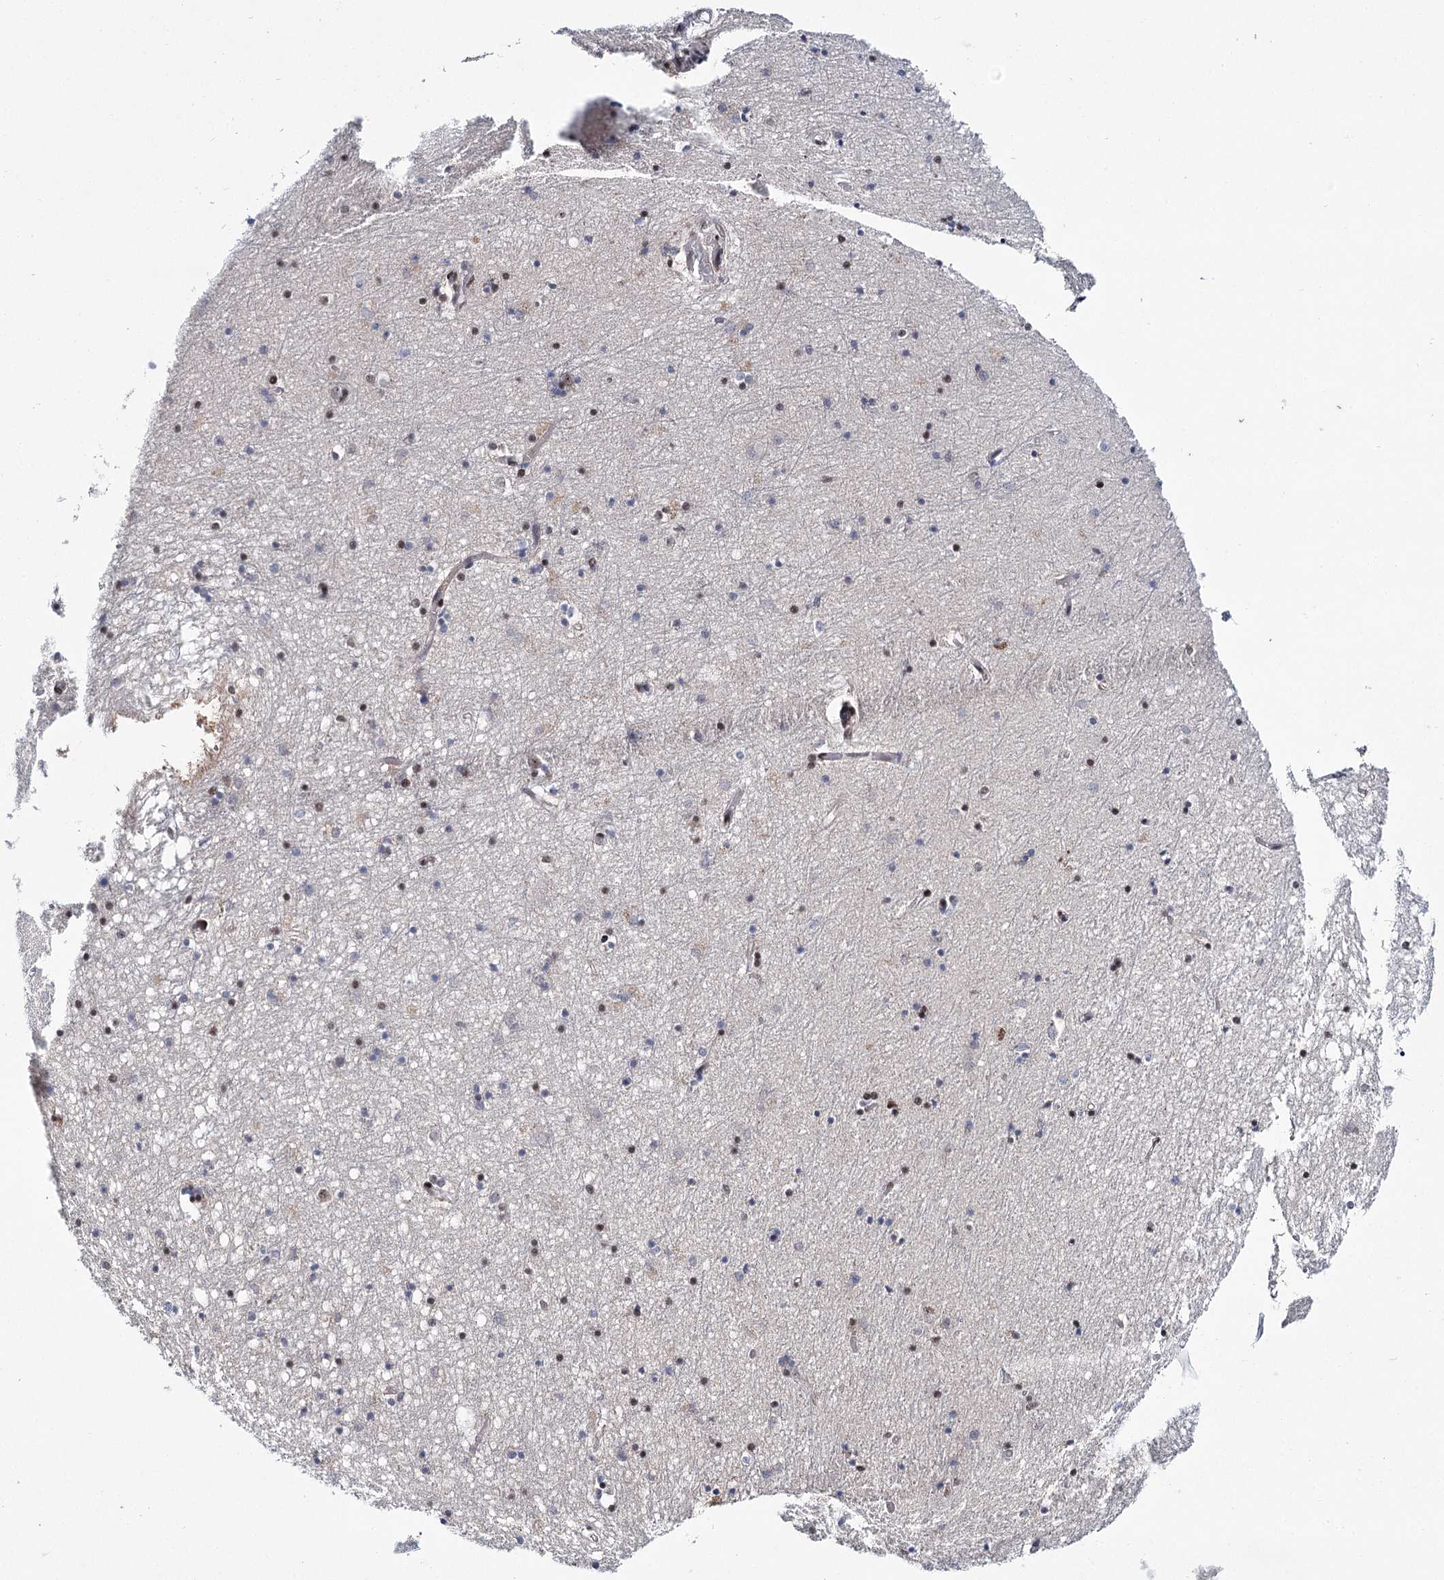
{"staining": {"intensity": "strong", "quantity": "25%-75%", "location": "nuclear"}, "tissue": "hippocampus", "cell_type": "Glial cells", "image_type": "normal", "snomed": [{"axis": "morphology", "description": "Normal tissue, NOS"}, {"axis": "topography", "description": "Hippocampus"}], "caption": "Glial cells display high levels of strong nuclear staining in approximately 25%-75% of cells in benign hippocampus.", "gene": "SCAF8", "patient": {"sex": "male", "age": 70}}